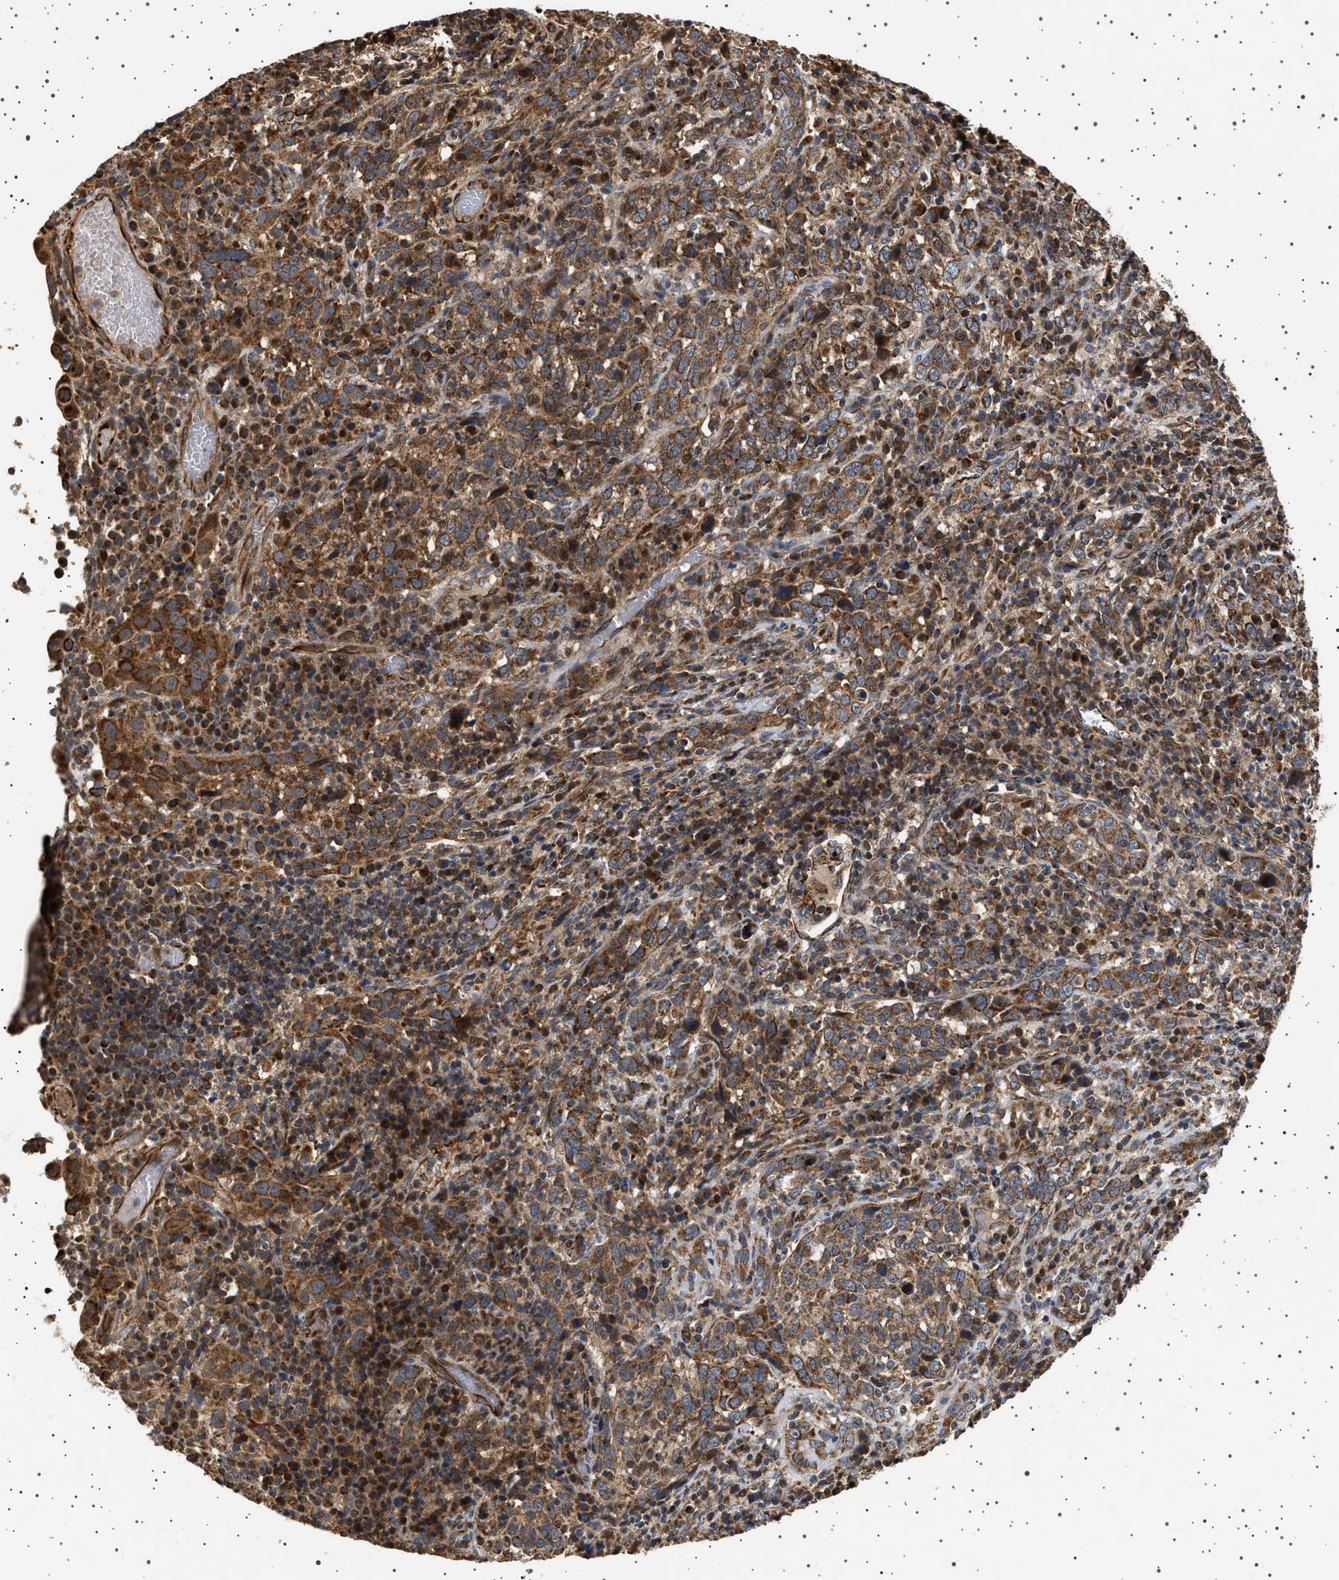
{"staining": {"intensity": "moderate", "quantity": ">75%", "location": "cytoplasmic/membranous"}, "tissue": "cervical cancer", "cell_type": "Tumor cells", "image_type": "cancer", "snomed": [{"axis": "morphology", "description": "Squamous cell carcinoma, NOS"}, {"axis": "topography", "description": "Cervix"}], "caption": "Brown immunohistochemical staining in human cervical cancer demonstrates moderate cytoplasmic/membranous expression in approximately >75% of tumor cells.", "gene": "TRUB2", "patient": {"sex": "female", "age": 46}}